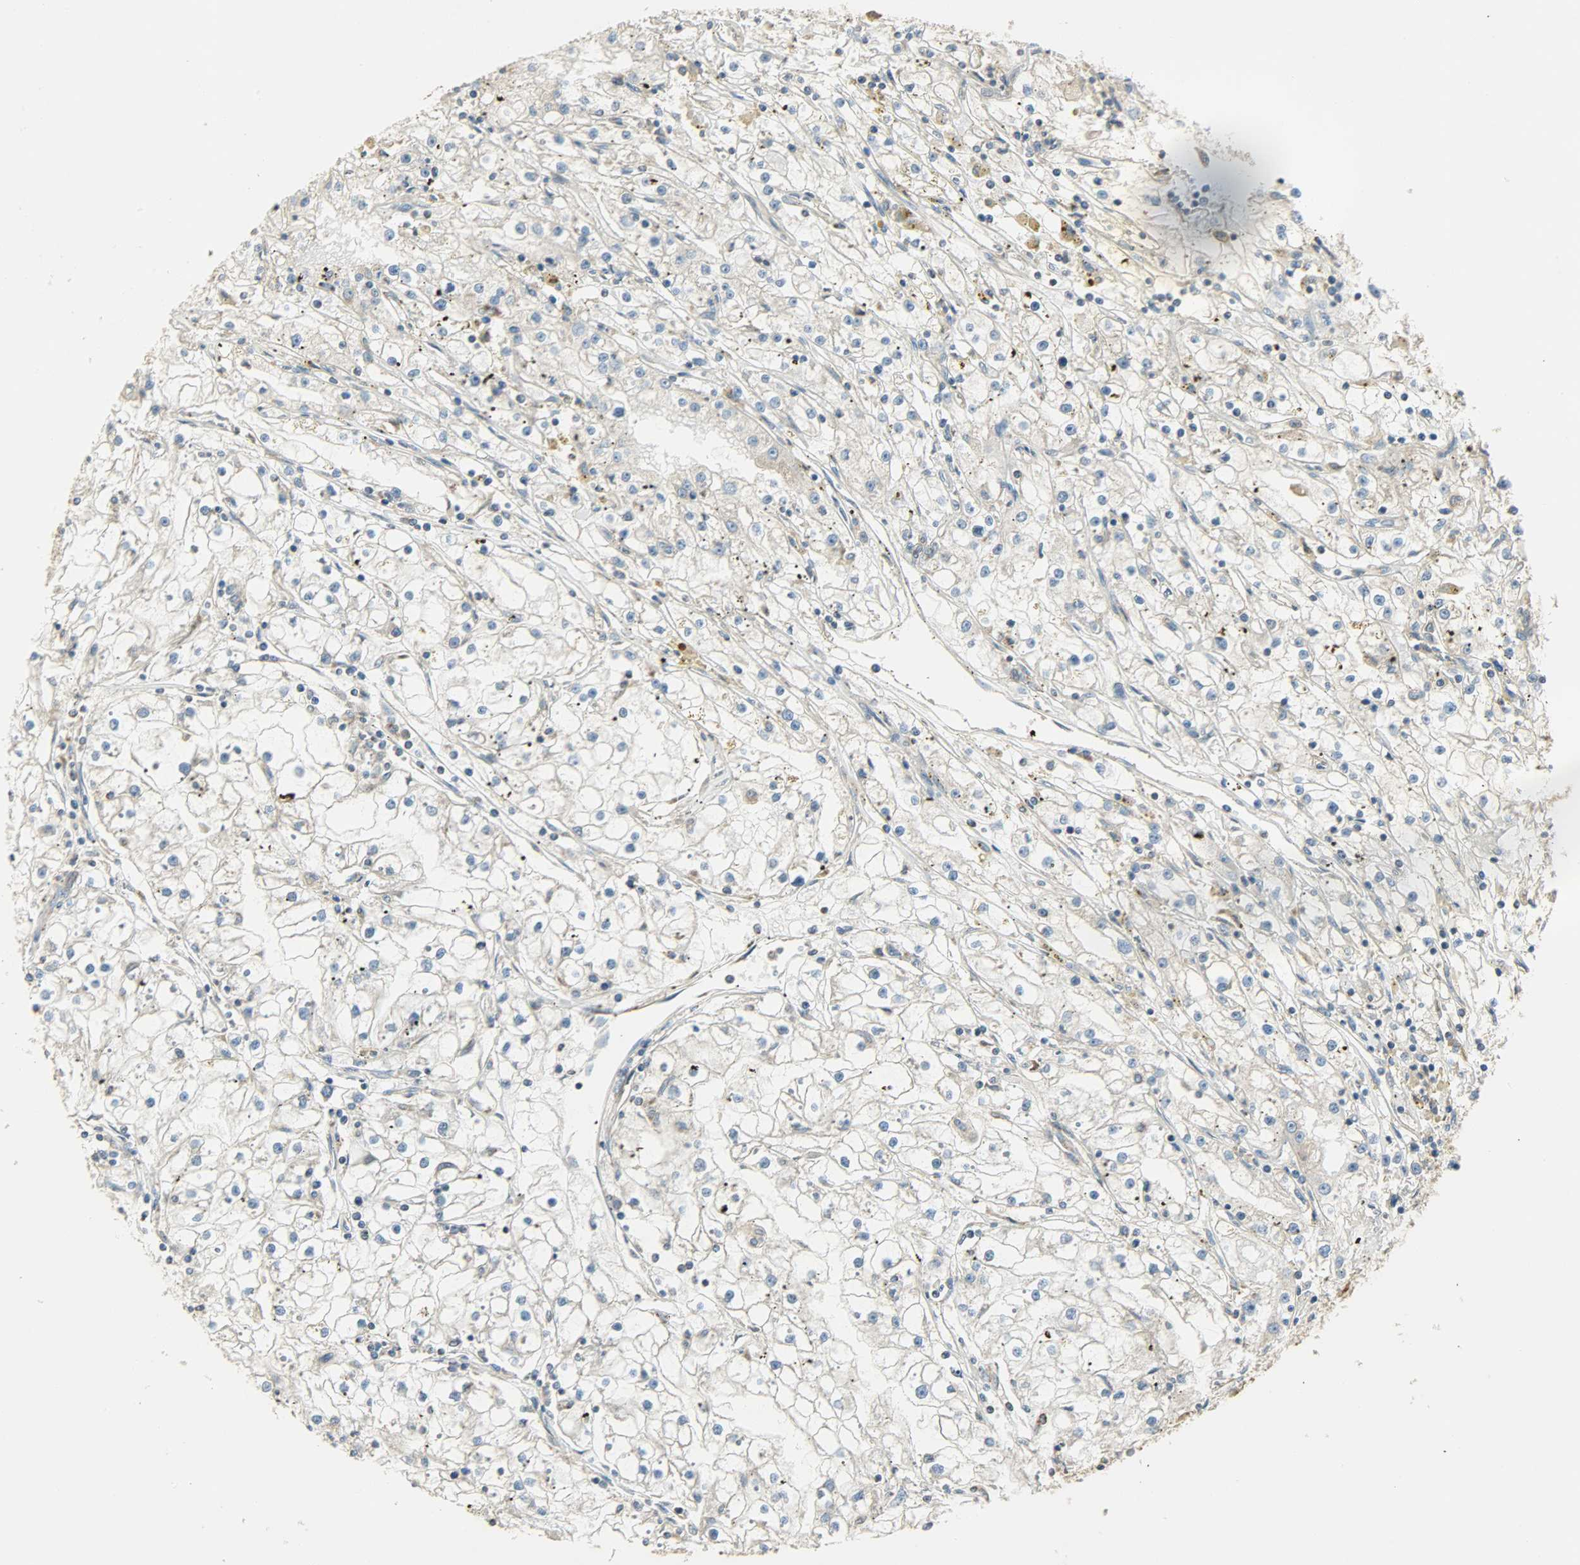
{"staining": {"intensity": "weak", "quantity": "25%-75%", "location": "cytoplasmic/membranous"}, "tissue": "renal cancer", "cell_type": "Tumor cells", "image_type": "cancer", "snomed": [{"axis": "morphology", "description": "Adenocarcinoma, NOS"}, {"axis": "topography", "description": "Kidney"}], "caption": "The histopathology image demonstrates a brown stain indicating the presence of a protein in the cytoplasmic/membranous of tumor cells in renal cancer (adenocarcinoma).", "gene": "NNT", "patient": {"sex": "male", "age": 56}}